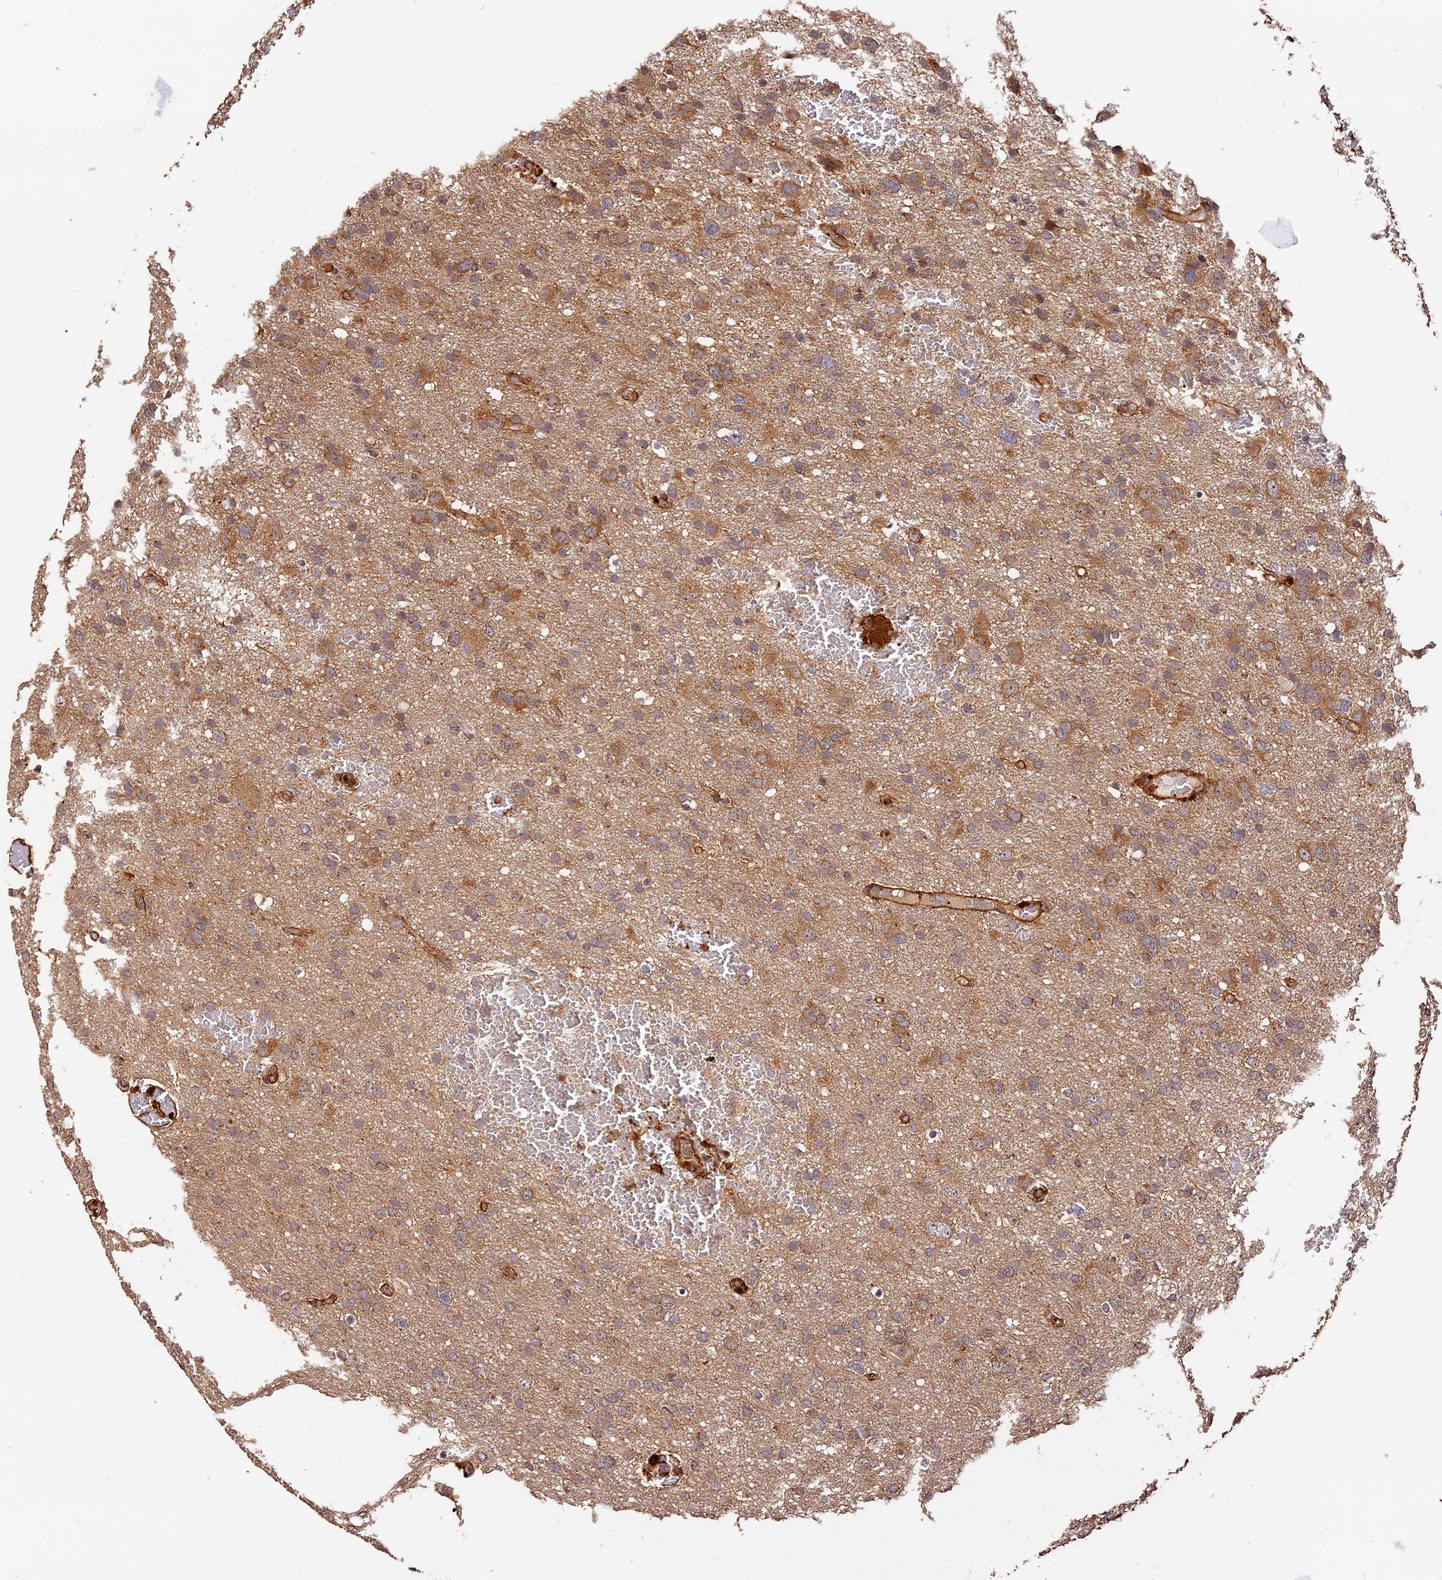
{"staining": {"intensity": "moderate", "quantity": ">75%", "location": "cytoplasmic/membranous"}, "tissue": "glioma", "cell_type": "Tumor cells", "image_type": "cancer", "snomed": [{"axis": "morphology", "description": "Glioma, malignant, High grade"}, {"axis": "topography", "description": "Brain"}], "caption": "Malignant glioma (high-grade) stained with DAB immunohistochemistry displays medium levels of moderate cytoplasmic/membranous positivity in about >75% of tumor cells.", "gene": "MMP15", "patient": {"sex": "male", "age": 61}}